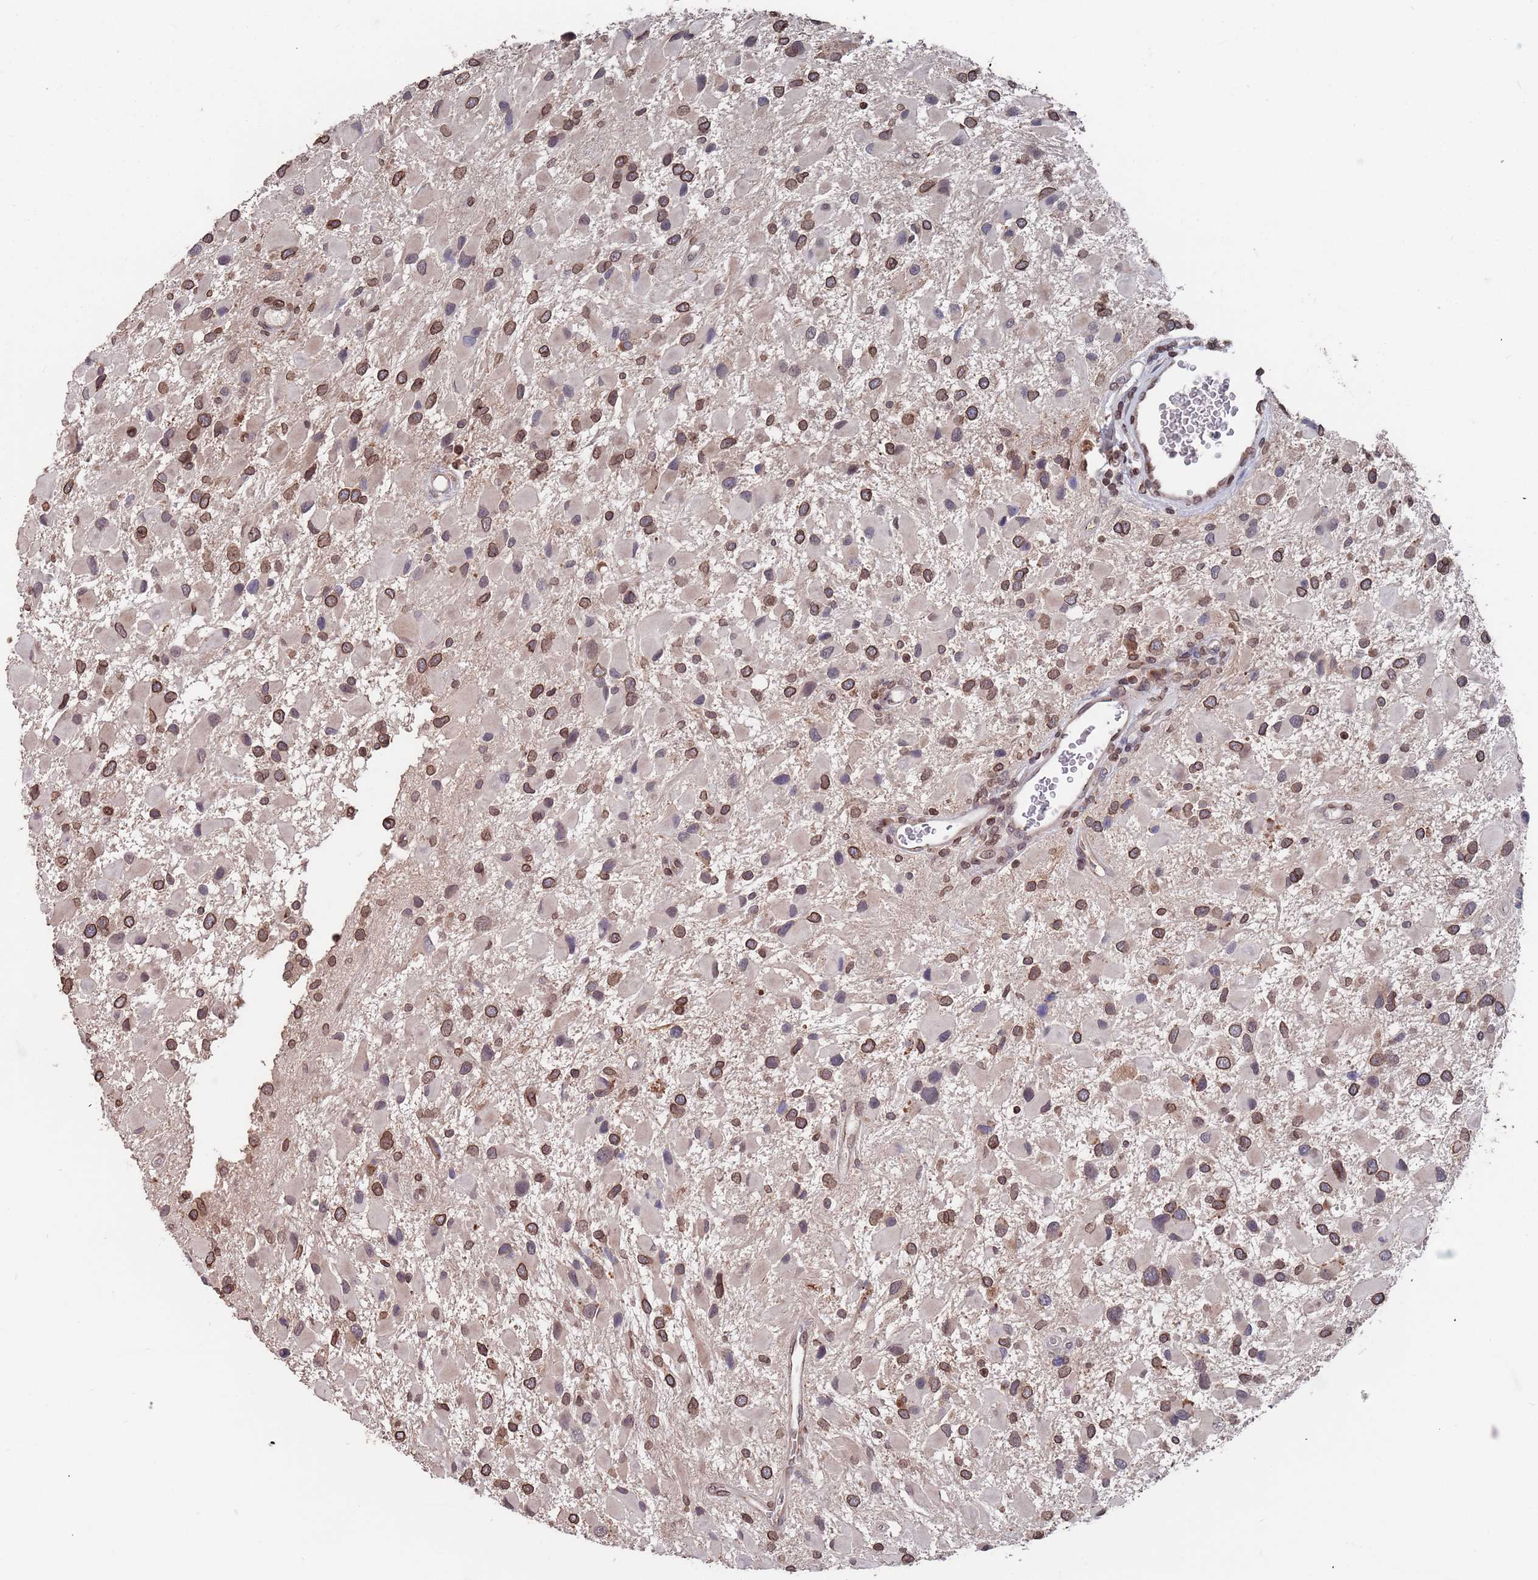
{"staining": {"intensity": "moderate", "quantity": ">75%", "location": "cytoplasmic/membranous,nuclear"}, "tissue": "glioma", "cell_type": "Tumor cells", "image_type": "cancer", "snomed": [{"axis": "morphology", "description": "Glioma, malignant, High grade"}, {"axis": "topography", "description": "Brain"}], "caption": "High-grade glioma (malignant) stained with a brown dye shows moderate cytoplasmic/membranous and nuclear positive staining in approximately >75% of tumor cells.", "gene": "SDHAF3", "patient": {"sex": "male", "age": 53}}